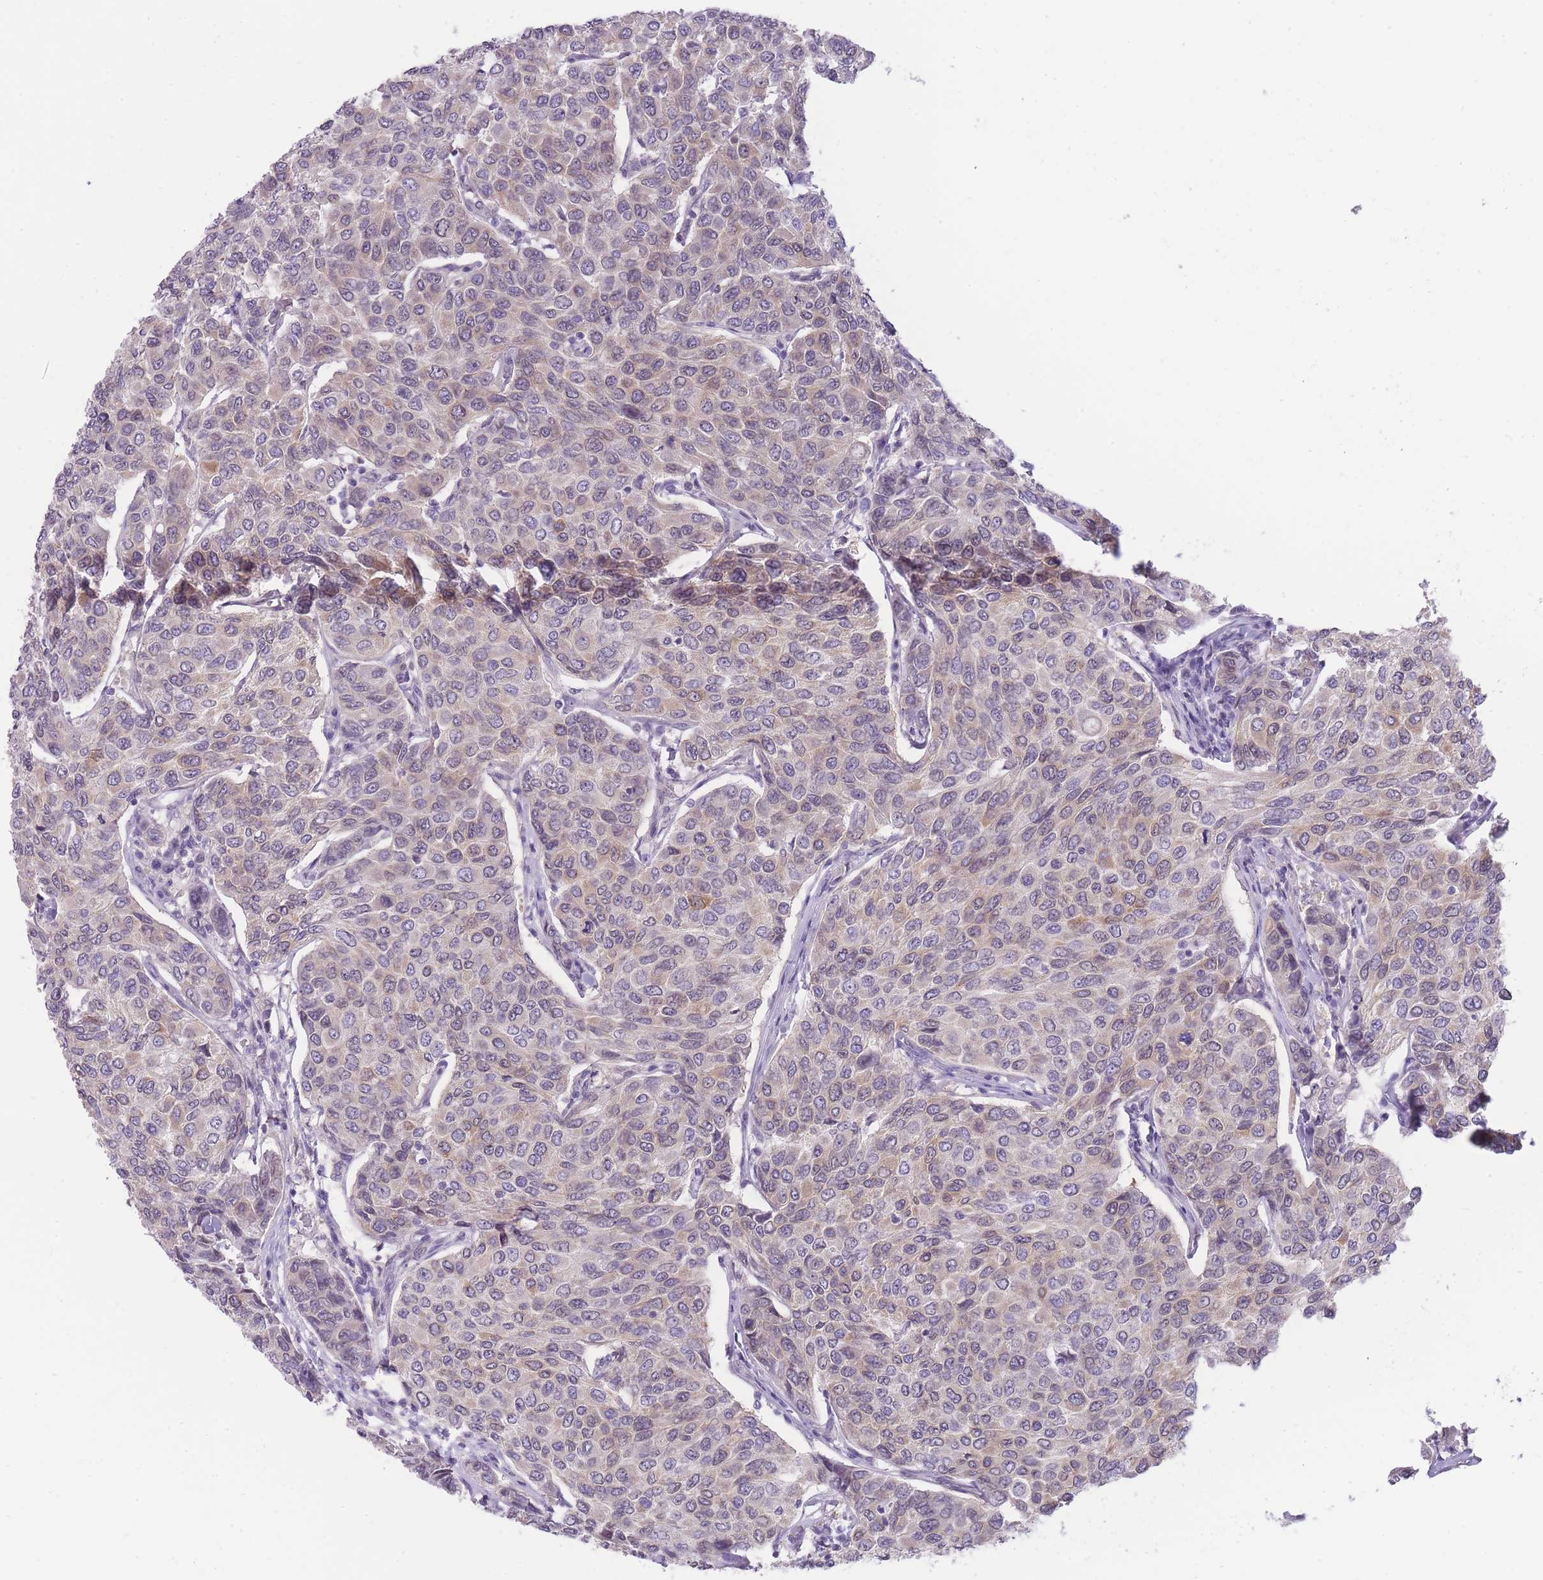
{"staining": {"intensity": "weak", "quantity": "25%-75%", "location": "cytoplasmic/membranous"}, "tissue": "breast cancer", "cell_type": "Tumor cells", "image_type": "cancer", "snomed": [{"axis": "morphology", "description": "Duct carcinoma"}, {"axis": "topography", "description": "Breast"}], "caption": "Immunohistochemical staining of infiltrating ductal carcinoma (breast) displays low levels of weak cytoplasmic/membranous staining in about 25%-75% of tumor cells.", "gene": "OR11H12", "patient": {"sex": "female", "age": 55}}